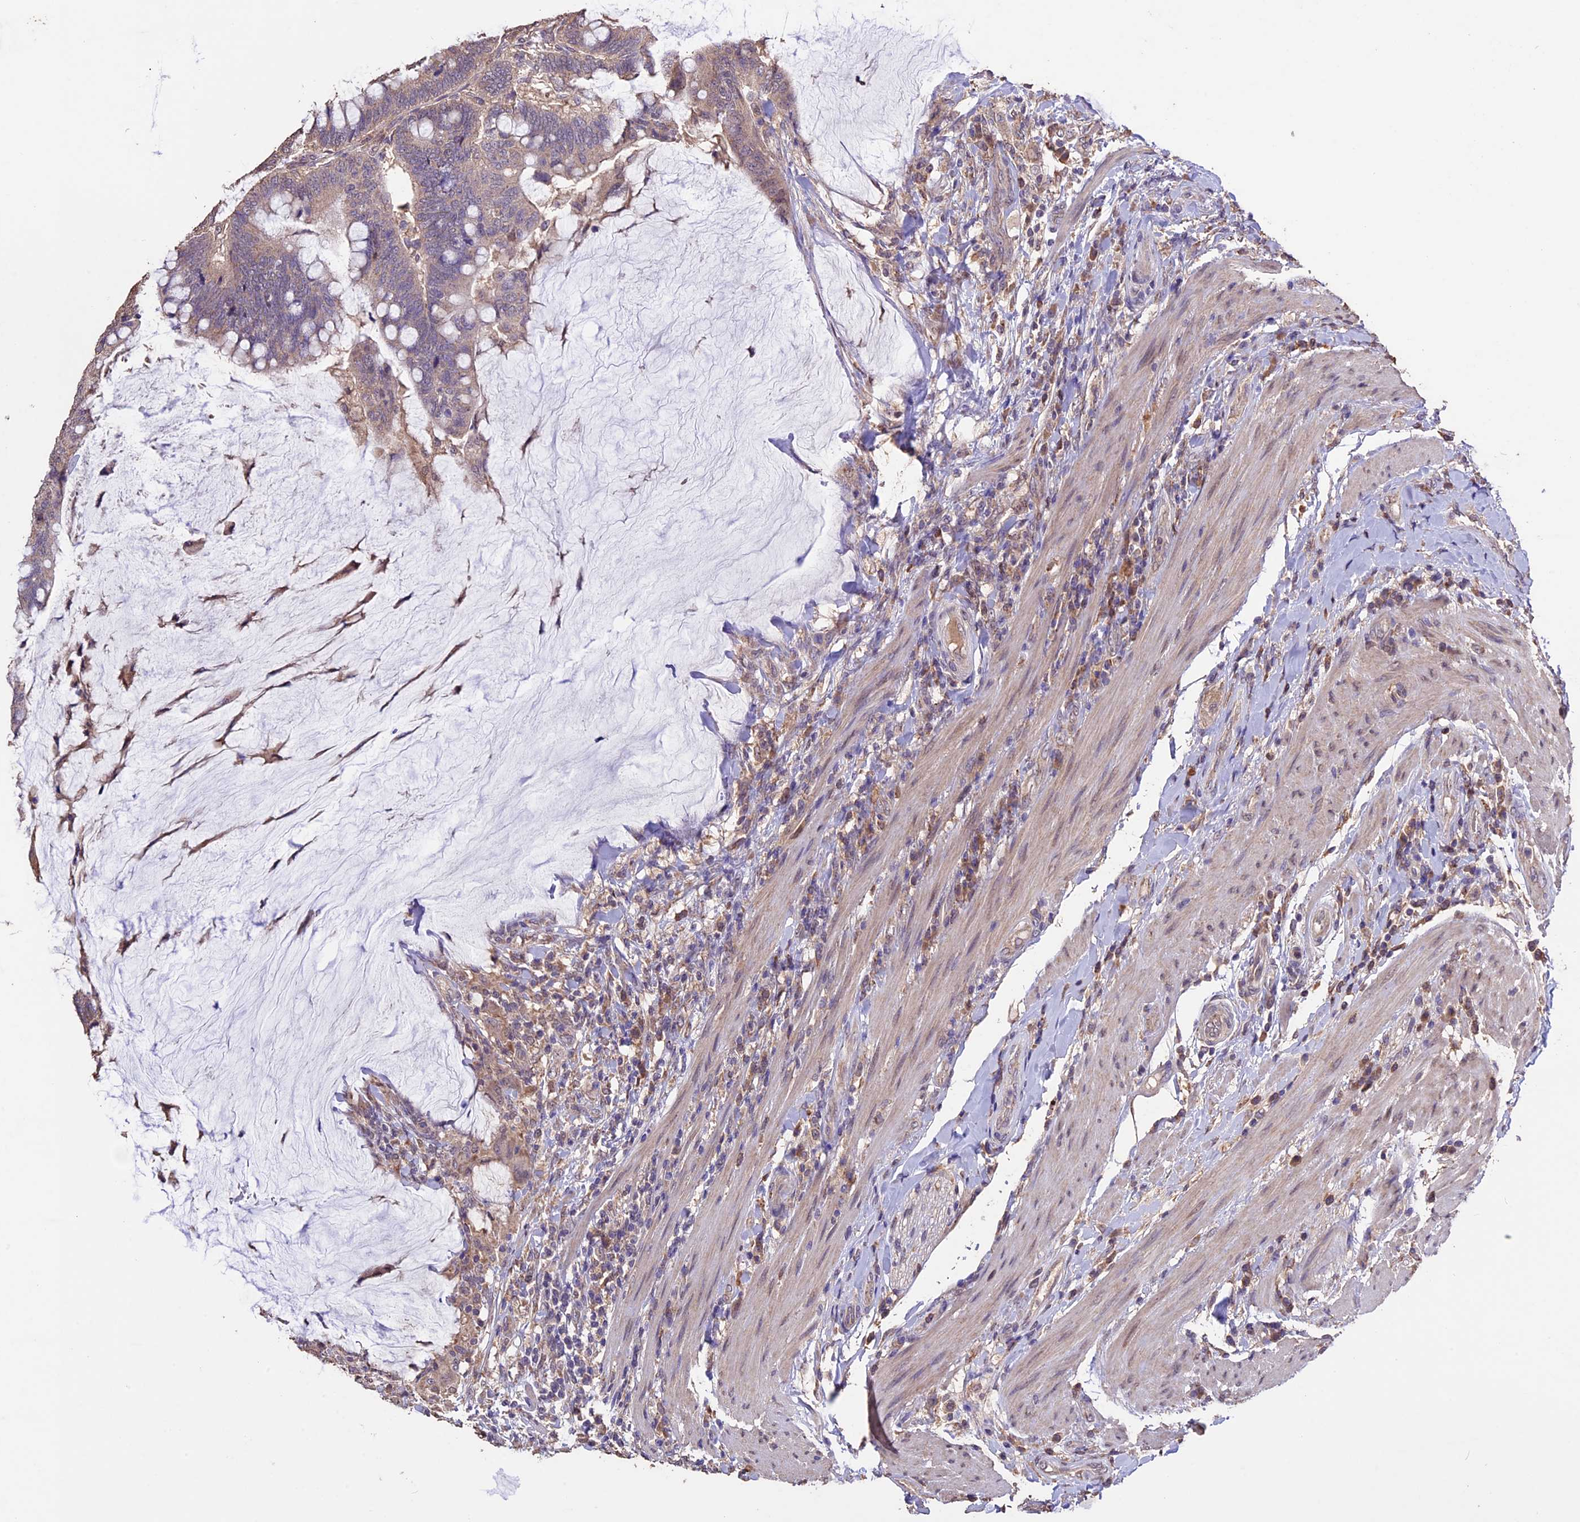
{"staining": {"intensity": "weak", "quantity": "25%-75%", "location": "cytoplasmic/membranous"}, "tissue": "colorectal cancer", "cell_type": "Tumor cells", "image_type": "cancer", "snomed": [{"axis": "morphology", "description": "Adenocarcinoma, NOS"}, {"axis": "topography", "description": "Colon"}], "caption": "A histopathology image of human colorectal cancer (adenocarcinoma) stained for a protein exhibits weak cytoplasmic/membranous brown staining in tumor cells. Nuclei are stained in blue.", "gene": "DIS3L", "patient": {"sex": "female", "age": 66}}